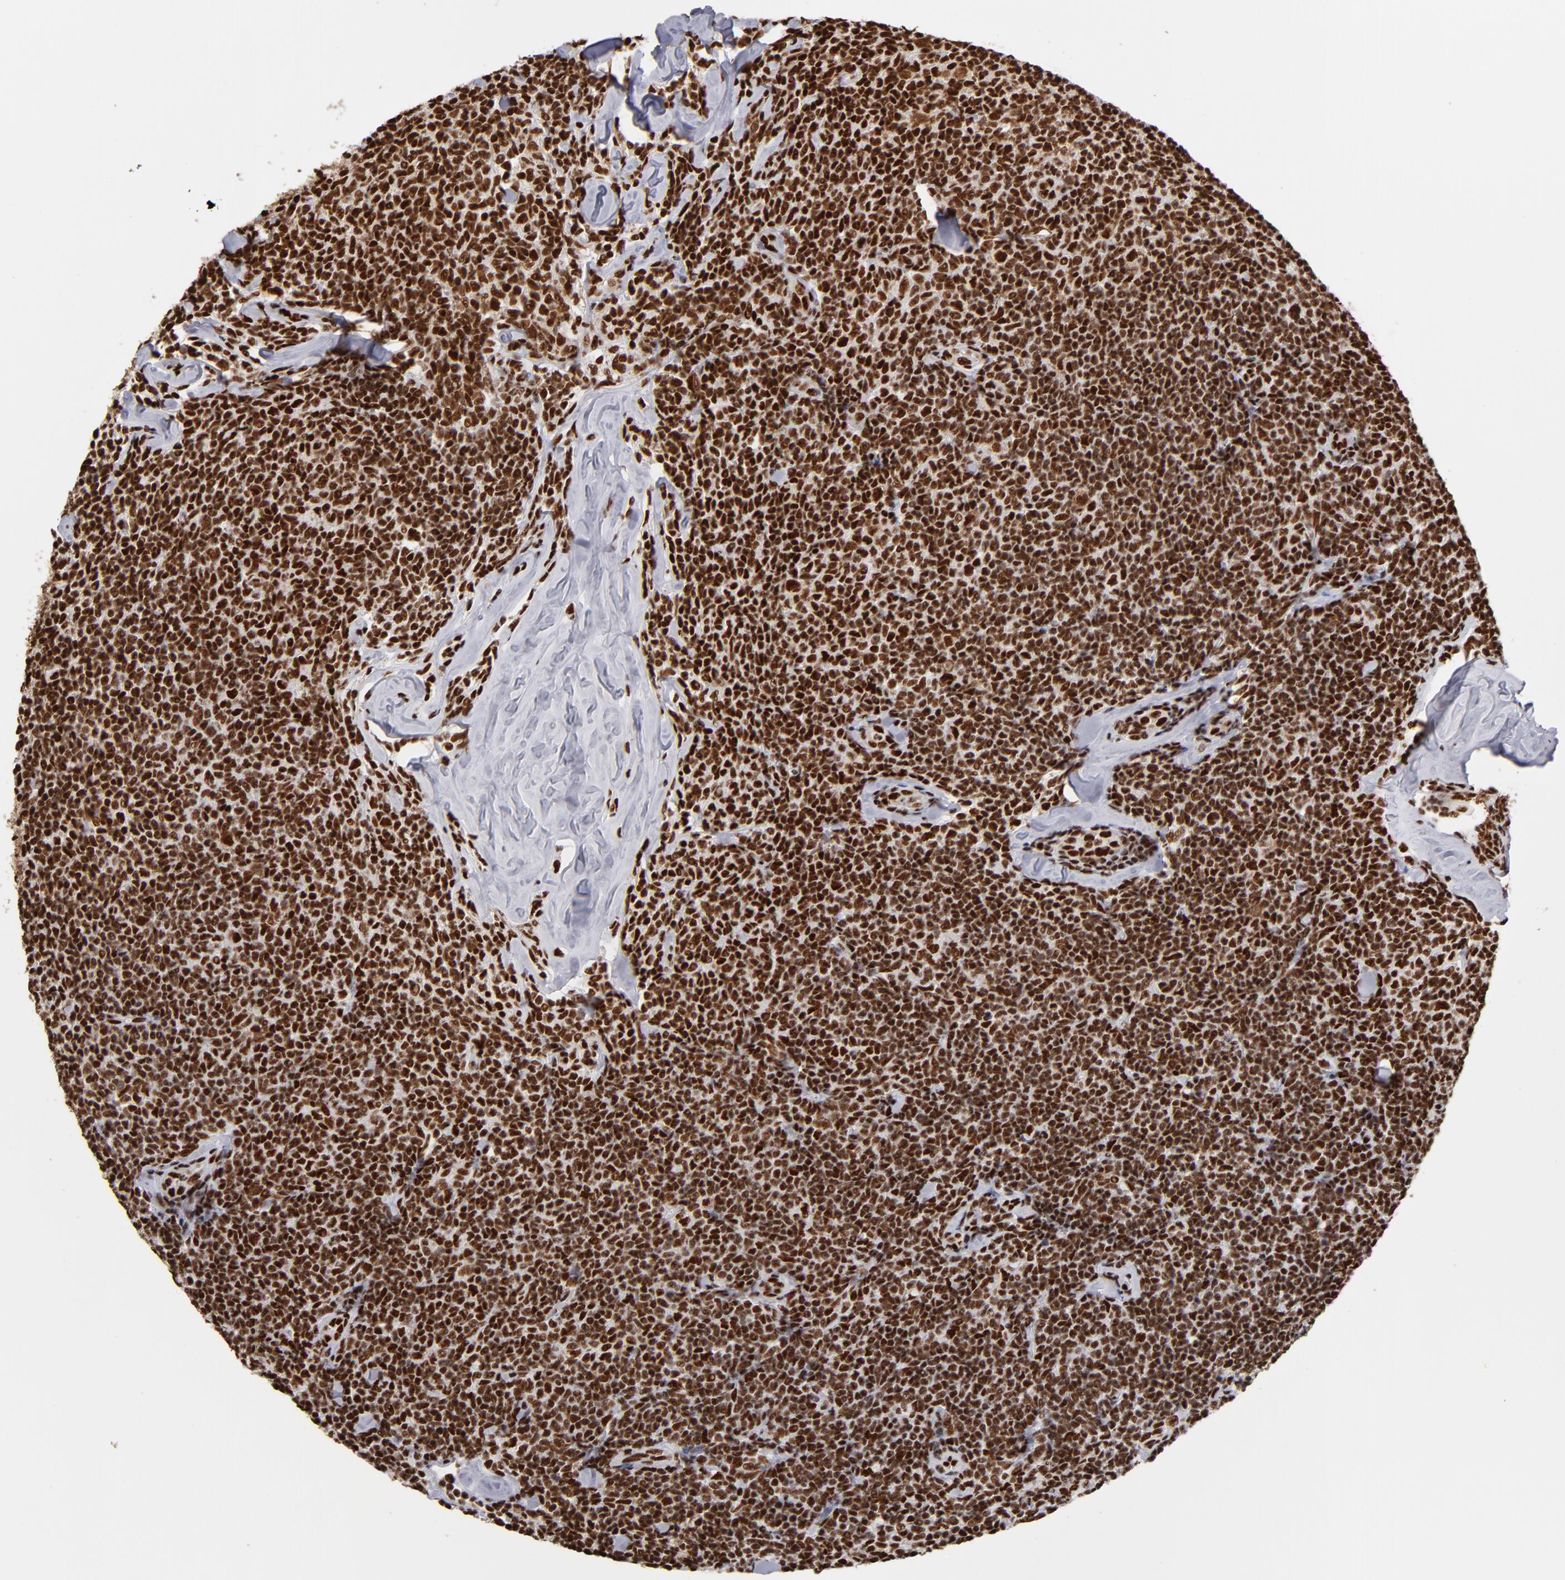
{"staining": {"intensity": "strong", "quantity": ">75%", "location": "nuclear"}, "tissue": "lymphoma", "cell_type": "Tumor cells", "image_type": "cancer", "snomed": [{"axis": "morphology", "description": "Malignant lymphoma, non-Hodgkin's type, Low grade"}, {"axis": "topography", "description": "Lymph node"}], "caption": "Tumor cells demonstrate high levels of strong nuclear staining in about >75% of cells in lymphoma.", "gene": "MRE11", "patient": {"sex": "female", "age": 56}}